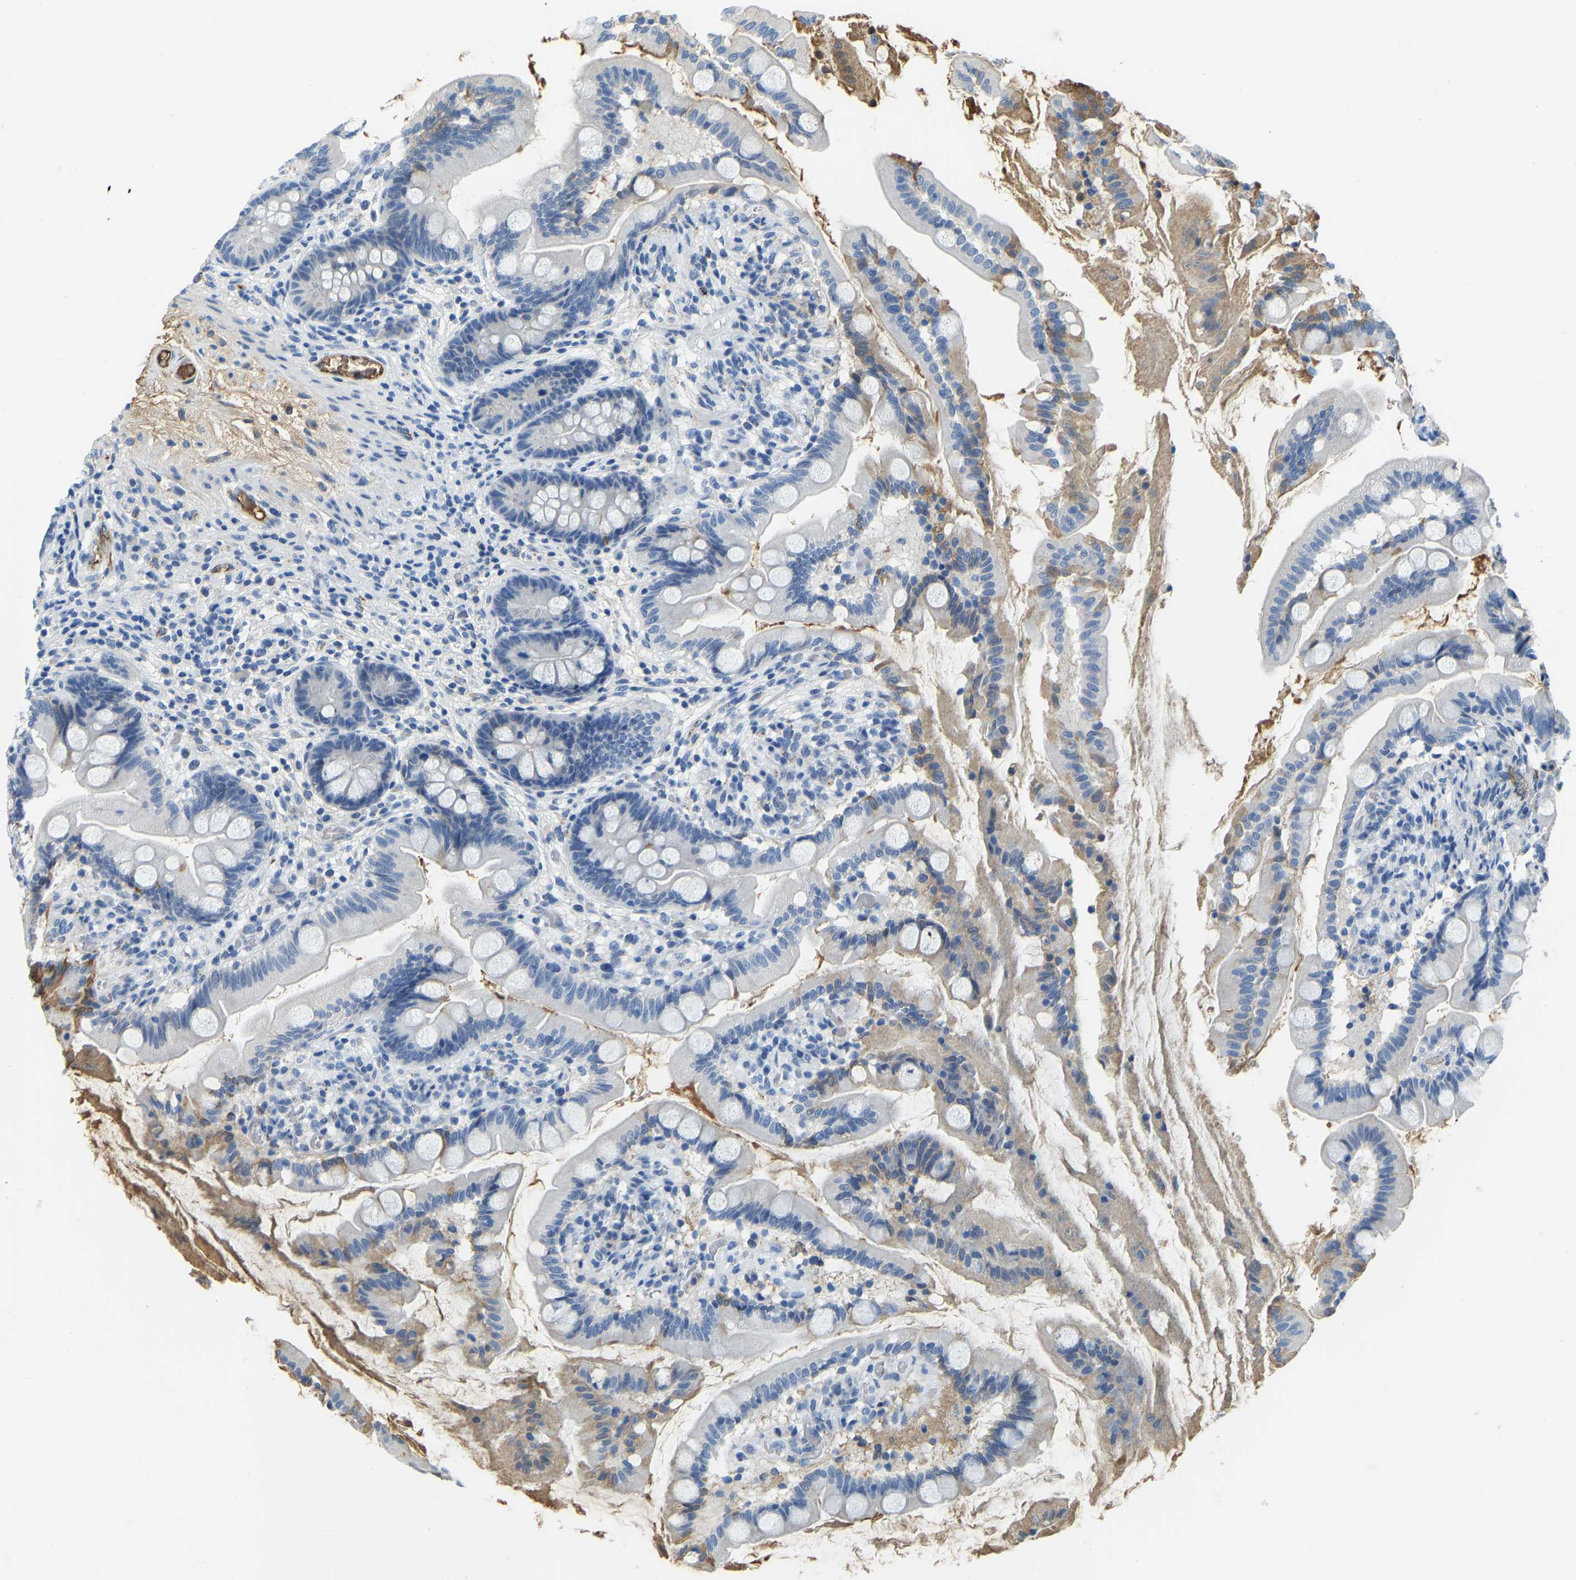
{"staining": {"intensity": "negative", "quantity": "none", "location": "none"}, "tissue": "small intestine", "cell_type": "Glandular cells", "image_type": "normal", "snomed": [{"axis": "morphology", "description": "Normal tissue, NOS"}, {"axis": "topography", "description": "Small intestine"}], "caption": "The IHC image has no significant expression in glandular cells of small intestine.", "gene": "THBS4", "patient": {"sex": "female", "age": 56}}